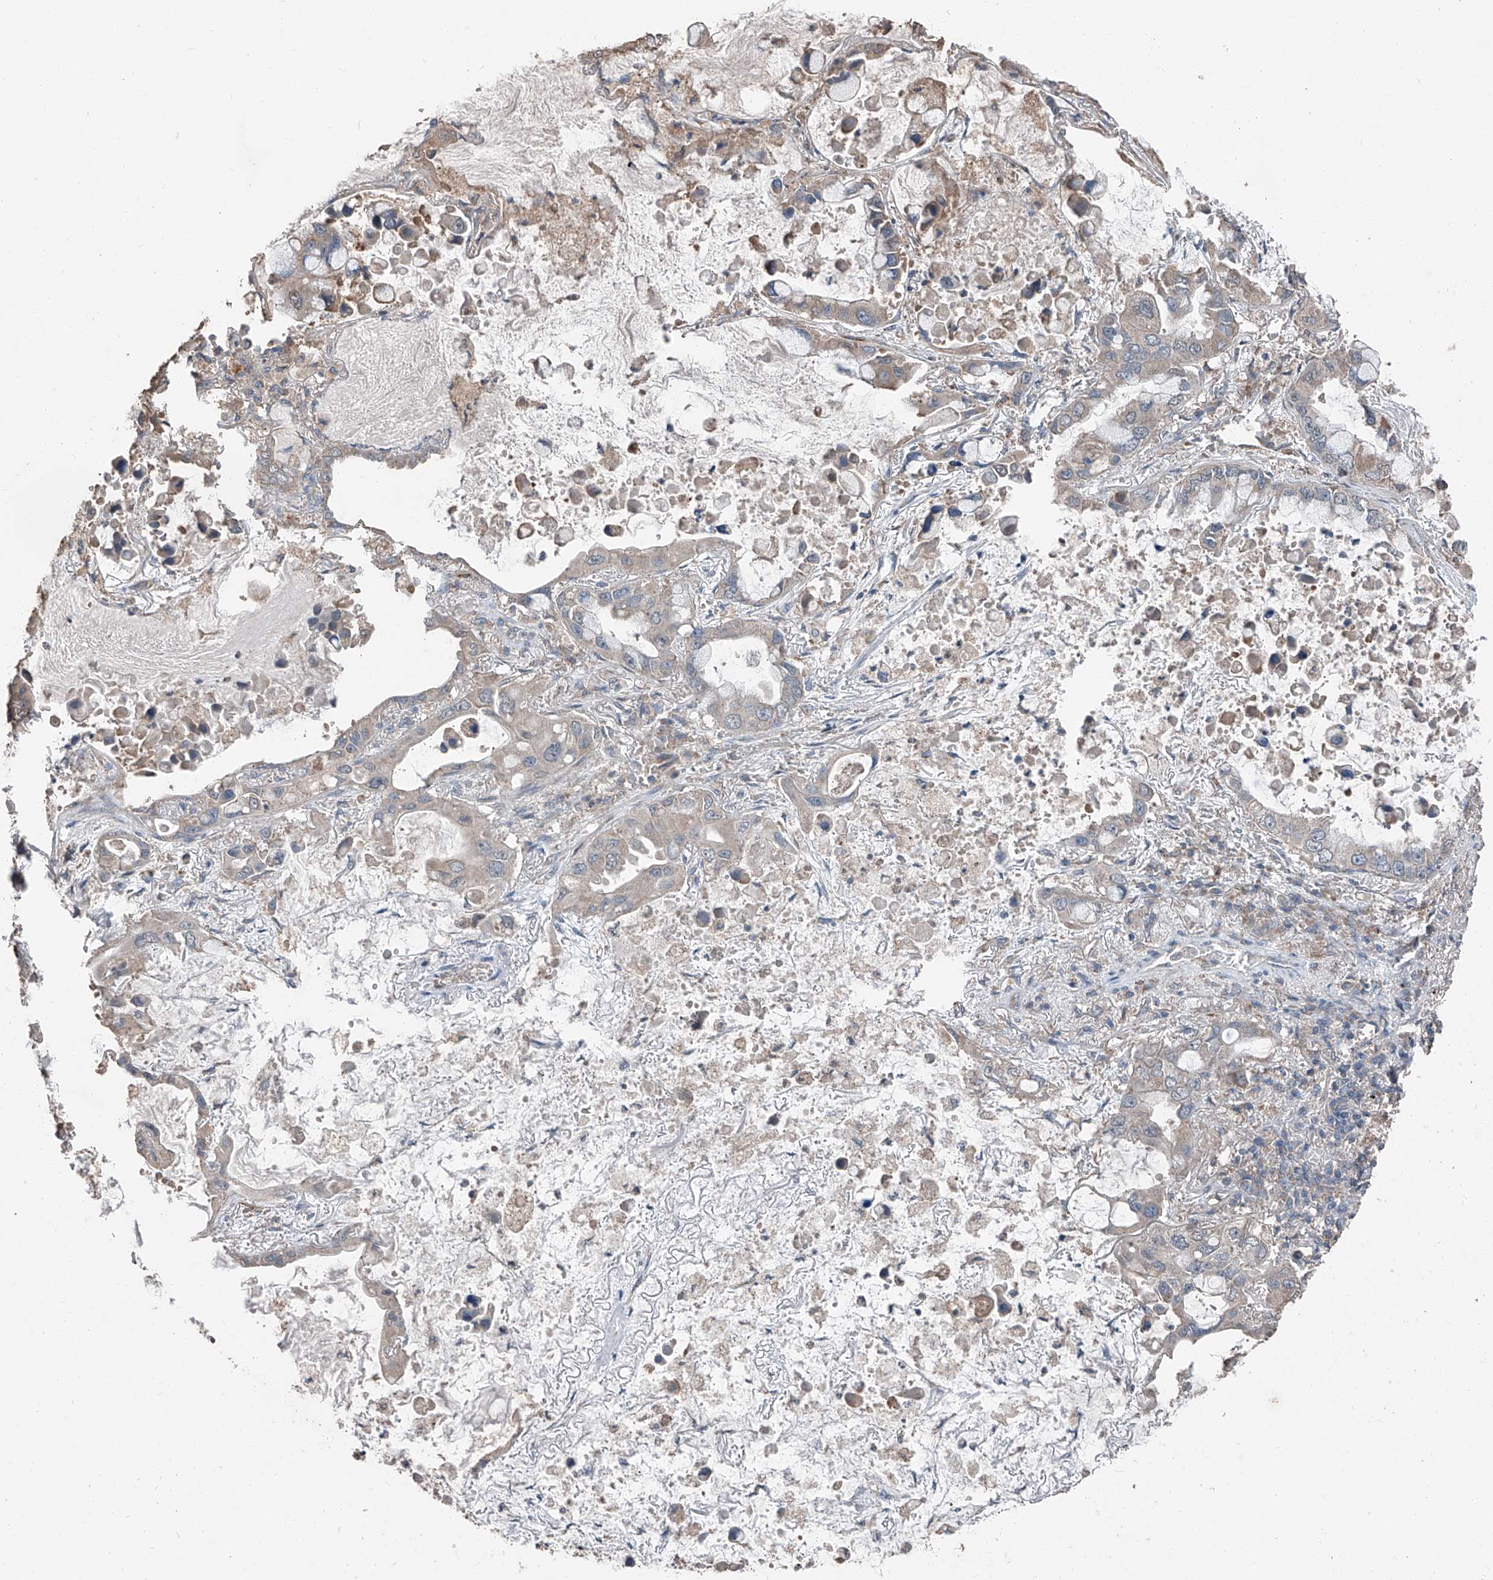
{"staining": {"intensity": "negative", "quantity": "none", "location": "none"}, "tissue": "lung cancer", "cell_type": "Tumor cells", "image_type": "cancer", "snomed": [{"axis": "morphology", "description": "Adenocarcinoma, NOS"}, {"axis": "topography", "description": "Lung"}], "caption": "Immunohistochemistry (IHC) of human lung cancer (adenocarcinoma) displays no staining in tumor cells.", "gene": "MAMLD1", "patient": {"sex": "male", "age": 64}}